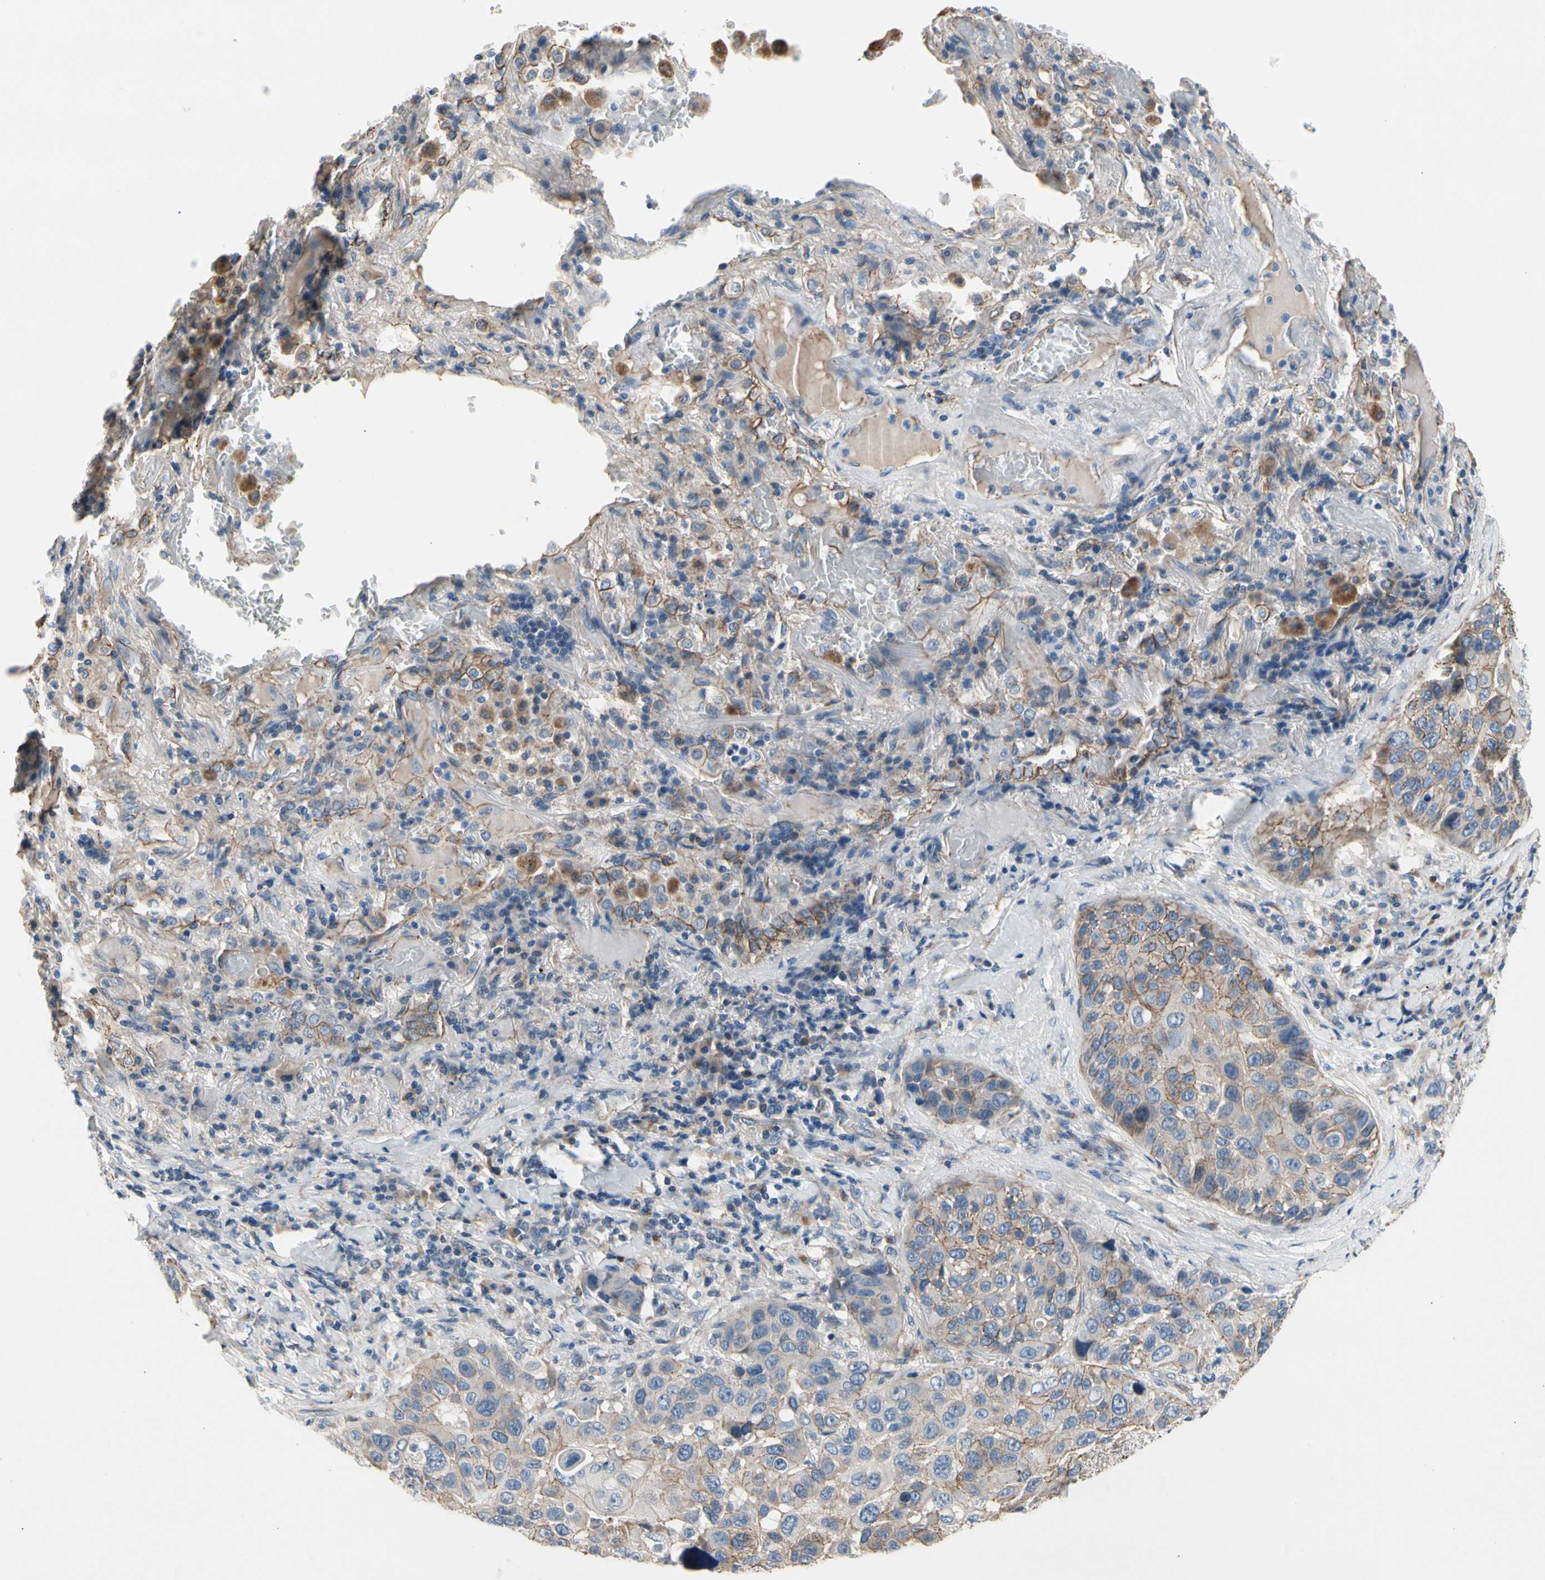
{"staining": {"intensity": "moderate", "quantity": "<25%", "location": "cytoplasmic/membranous"}, "tissue": "lung cancer", "cell_type": "Tumor cells", "image_type": "cancer", "snomed": [{"axis": "morphology", "description": "Squamous cell carcinoma, NOS"}, {"axis": "topography", "description": "Lung"}], "caption": "Protein expression by immunohistochemistry exhibits moderate cytoplasmic/membranous positivity in about <25% of tumor cells in lung squamous cell carcinoma.", "gene": "LGR6", "patient": {"sex": "male", "age": 57}}